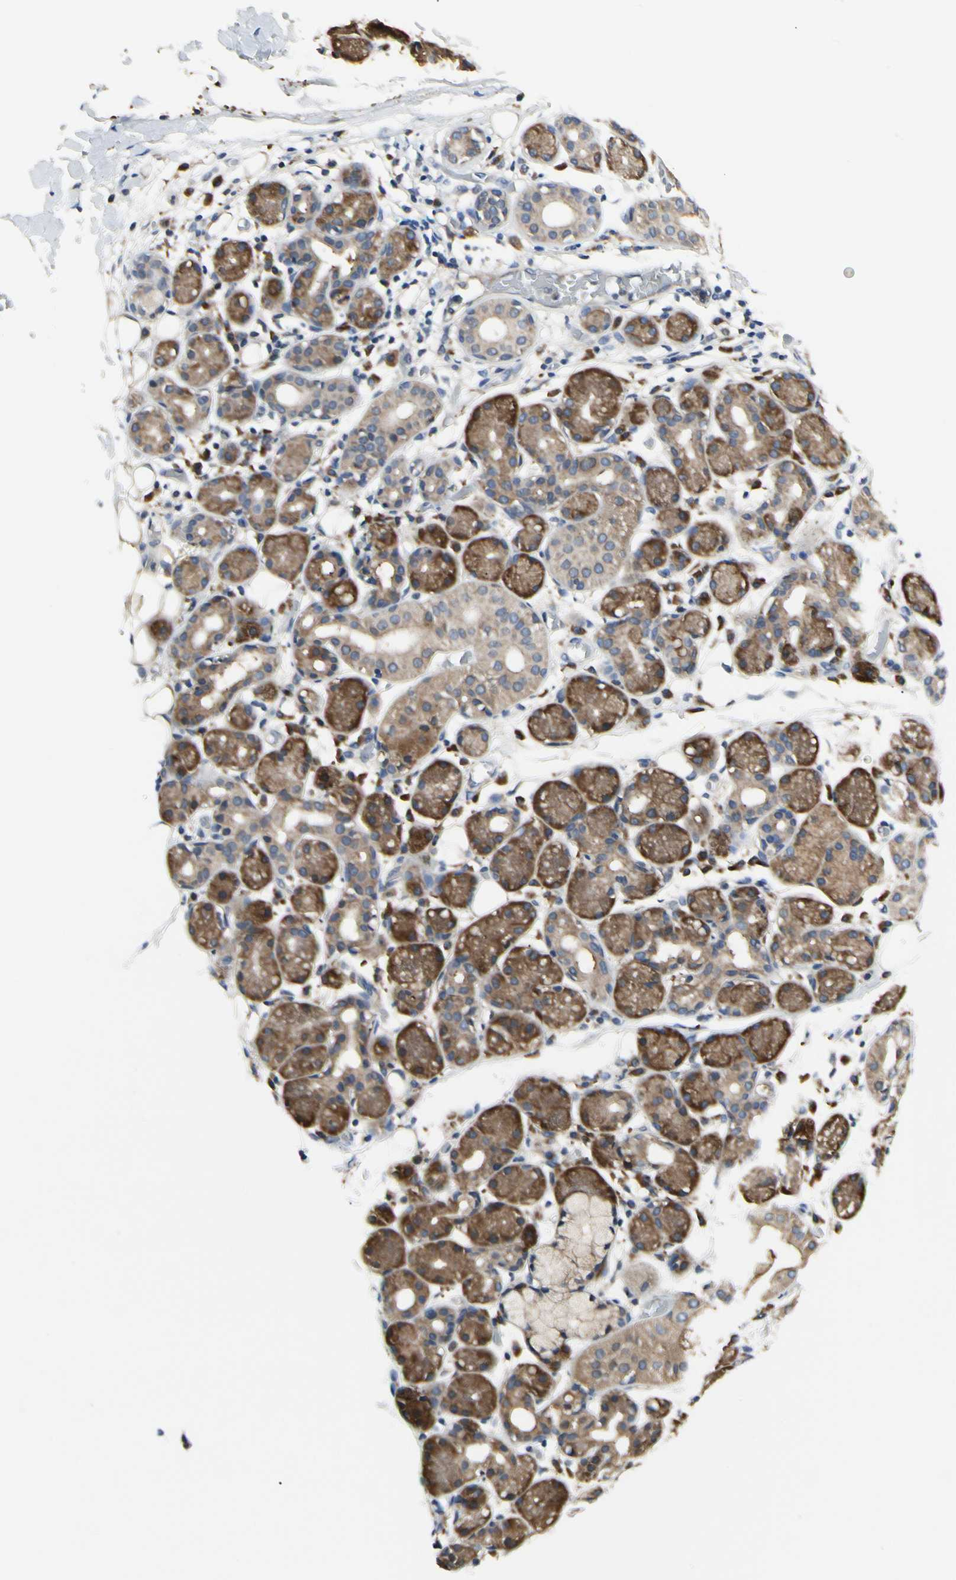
{"staining": {"intensity": "strong", "quantity": ">75%", "location": "cytoplasmic/membranous"}, "tissue": "salivary gland", "cell_type": "Glandular cells", "image_type": "normal", "snomed": [{"axis": "morphology", "description": "Normal tissue, NOS"}, {"axis": "topography", "description": "Salivary gland"}, {"axis": "topography", "description": "Peripheral nerve tissue"}], "caption": "Salivary gland stained for a protein (brown) exhibits strong cytoplasmic/membranous positive expression in about >75% of glandular cells.", "gene": "NME1", "patient": {"sex": "male", "age": 62}}